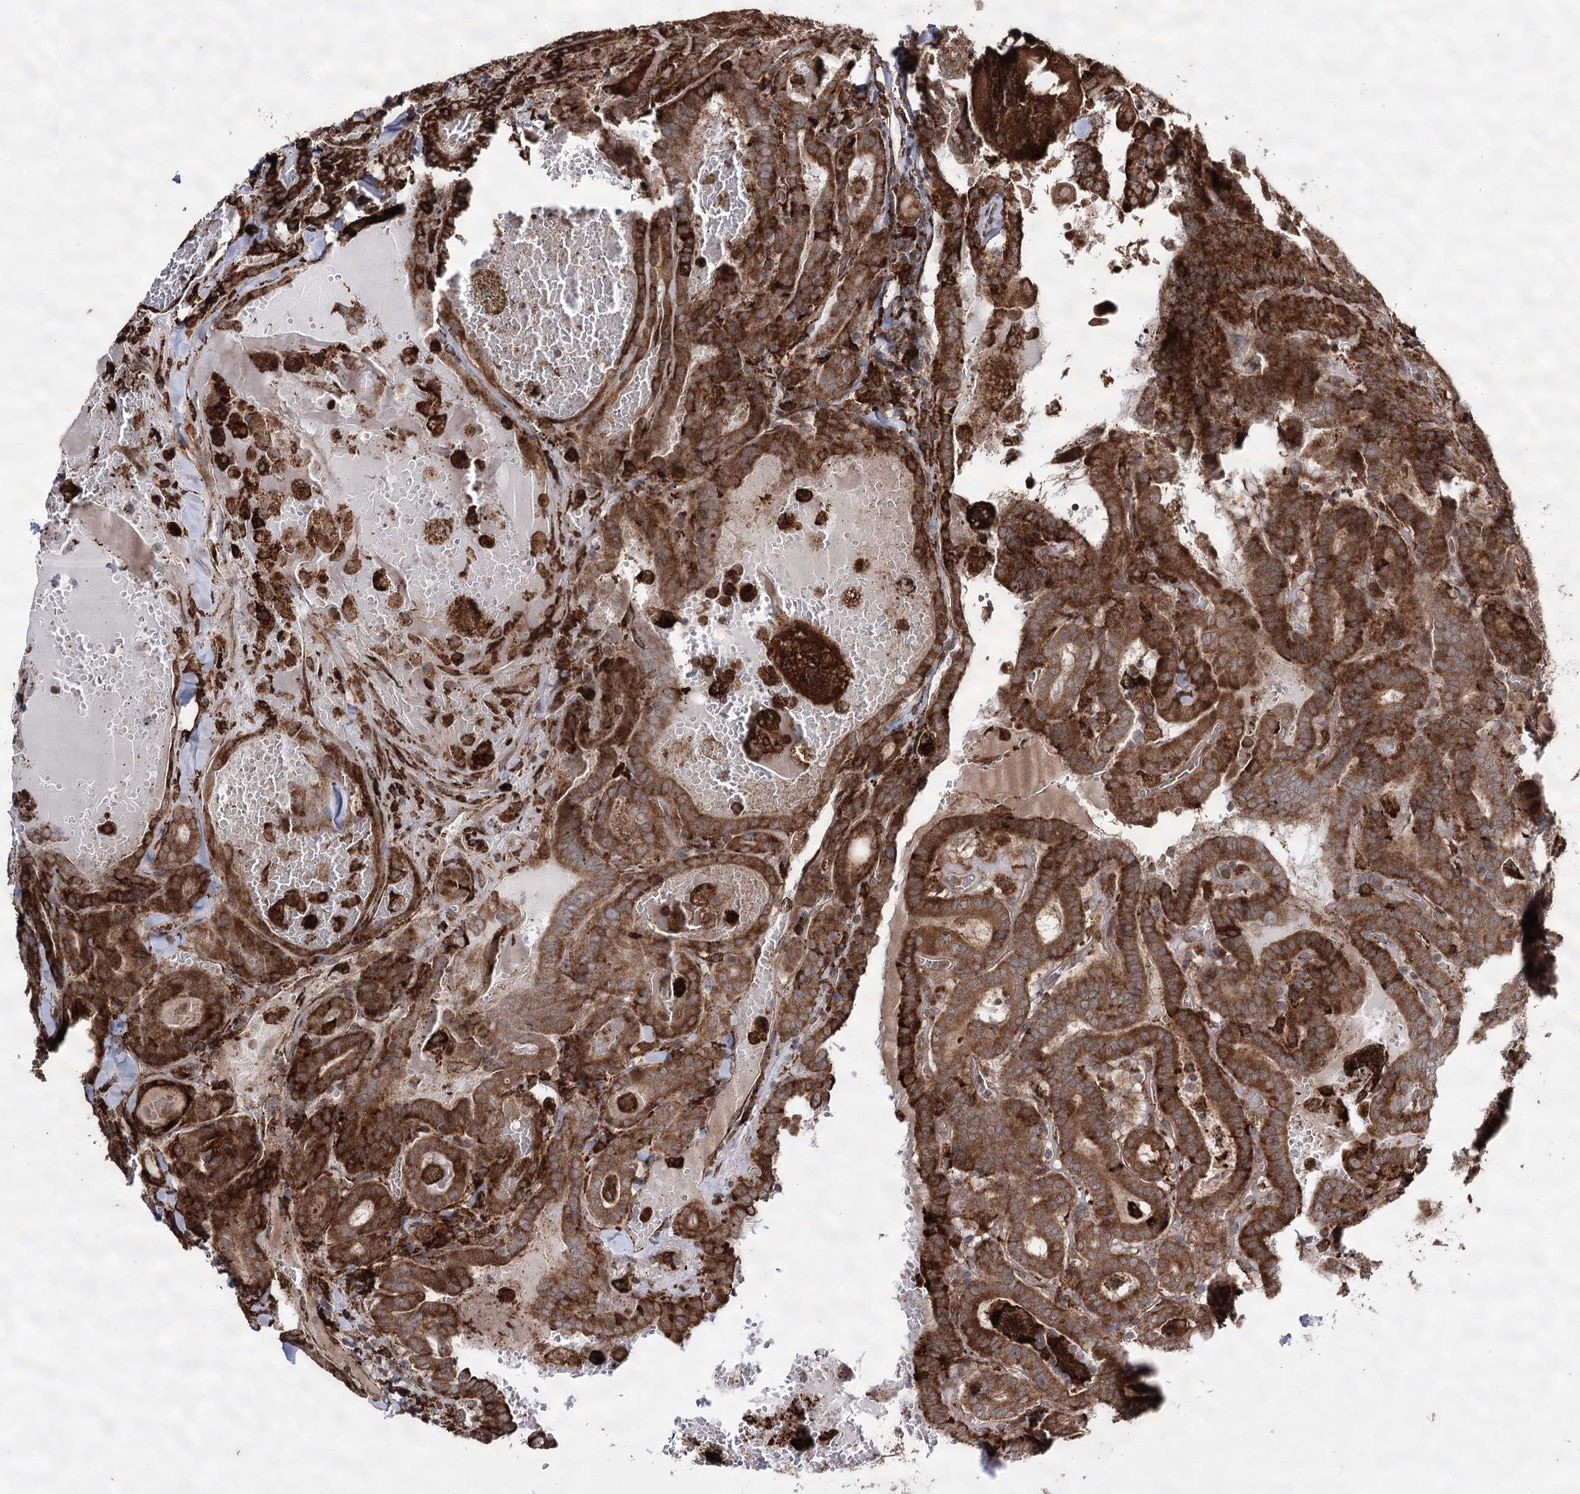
{"staining": {"intensity": "strong", "quantity": ">75%", "location": "cytoplasmic/membranous"}, "tissue": "thyroid cancer", "cell_type": "Tumor cells", "image_type": "cancer", "snomed": [{"axis": "morphology", "description": "Papillary adenocarcinoma, NOS"}, {"axis": "topography", "description": "Thyroid gland"}], "caption": "A high-resolution histopathology image shows immunohistochemistry (IHC) staining of thyroid cancer (papillary adenocarcinoma), which demonstrates strong cytoplasmic/membranous positivity in about >75% of tumor cells.", "gene": "FANCL", "patient": {"sex": "female", "age": 72}}